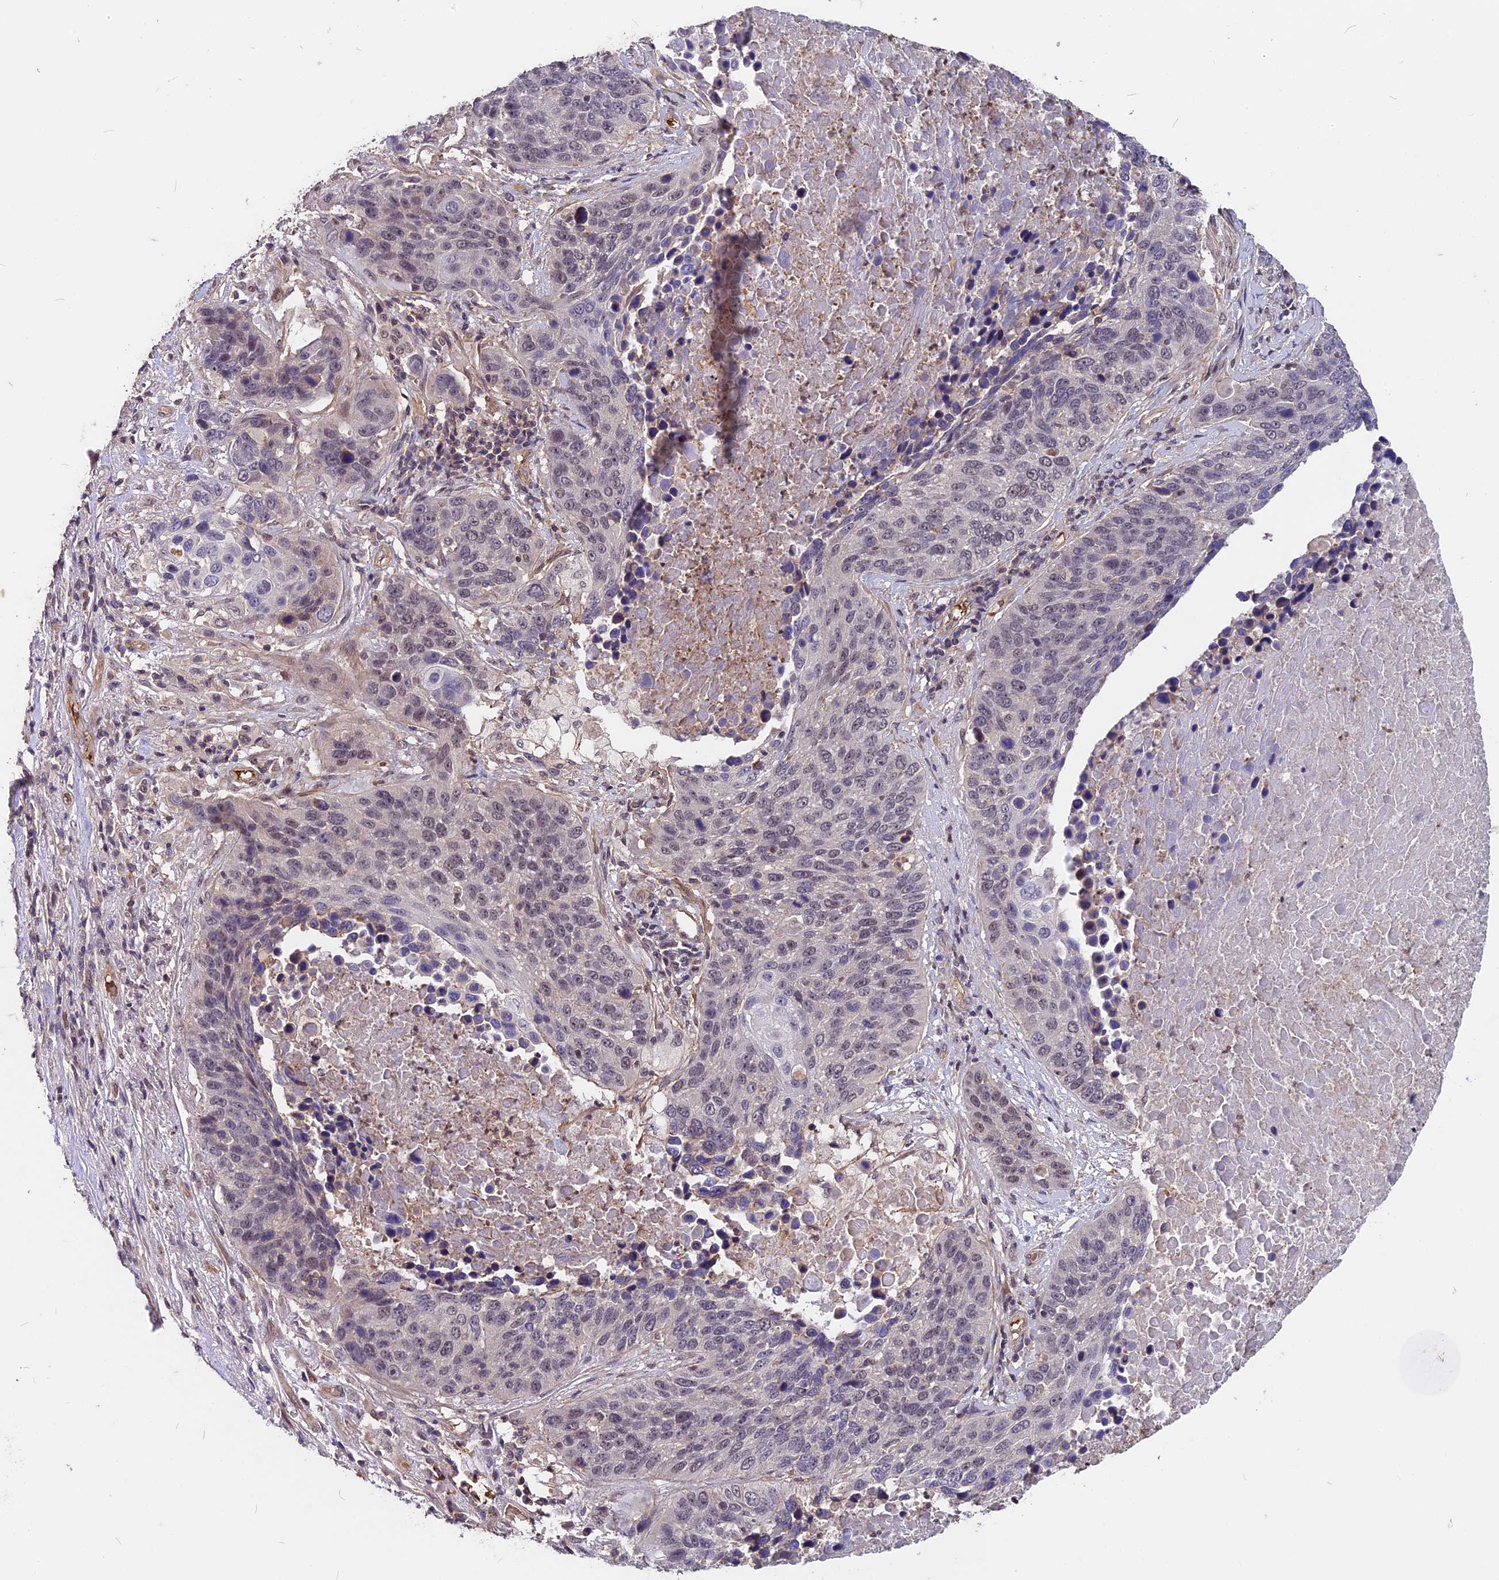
{"staining": {"intensity": "negative", "quantity": "none", "location": "none"}, "tissue": "lung cancer", "cell_type": "Tumor cells", "image_type": "cancer", "snomed": [{"axis": "morphology", "description": "Normal tissue, NOS"}, {"axis": "morphology", "description": "Squamous cell carcinoma, NOS"}, {"axis": "topography", "description": "Lymph node"}, {"axis": "topography", "description": "Lung"}], "caption": "High magnification brightfield microscopy of lung squamous cell carcinoma stained with DAB (3,3'-diaminobenzidine) (brown) and counterstained with hematoxylin (blue): tumor cells show no significant positivity.", "gene": "ZC3H10", "patient": {"sex": "male", "age": 66}}